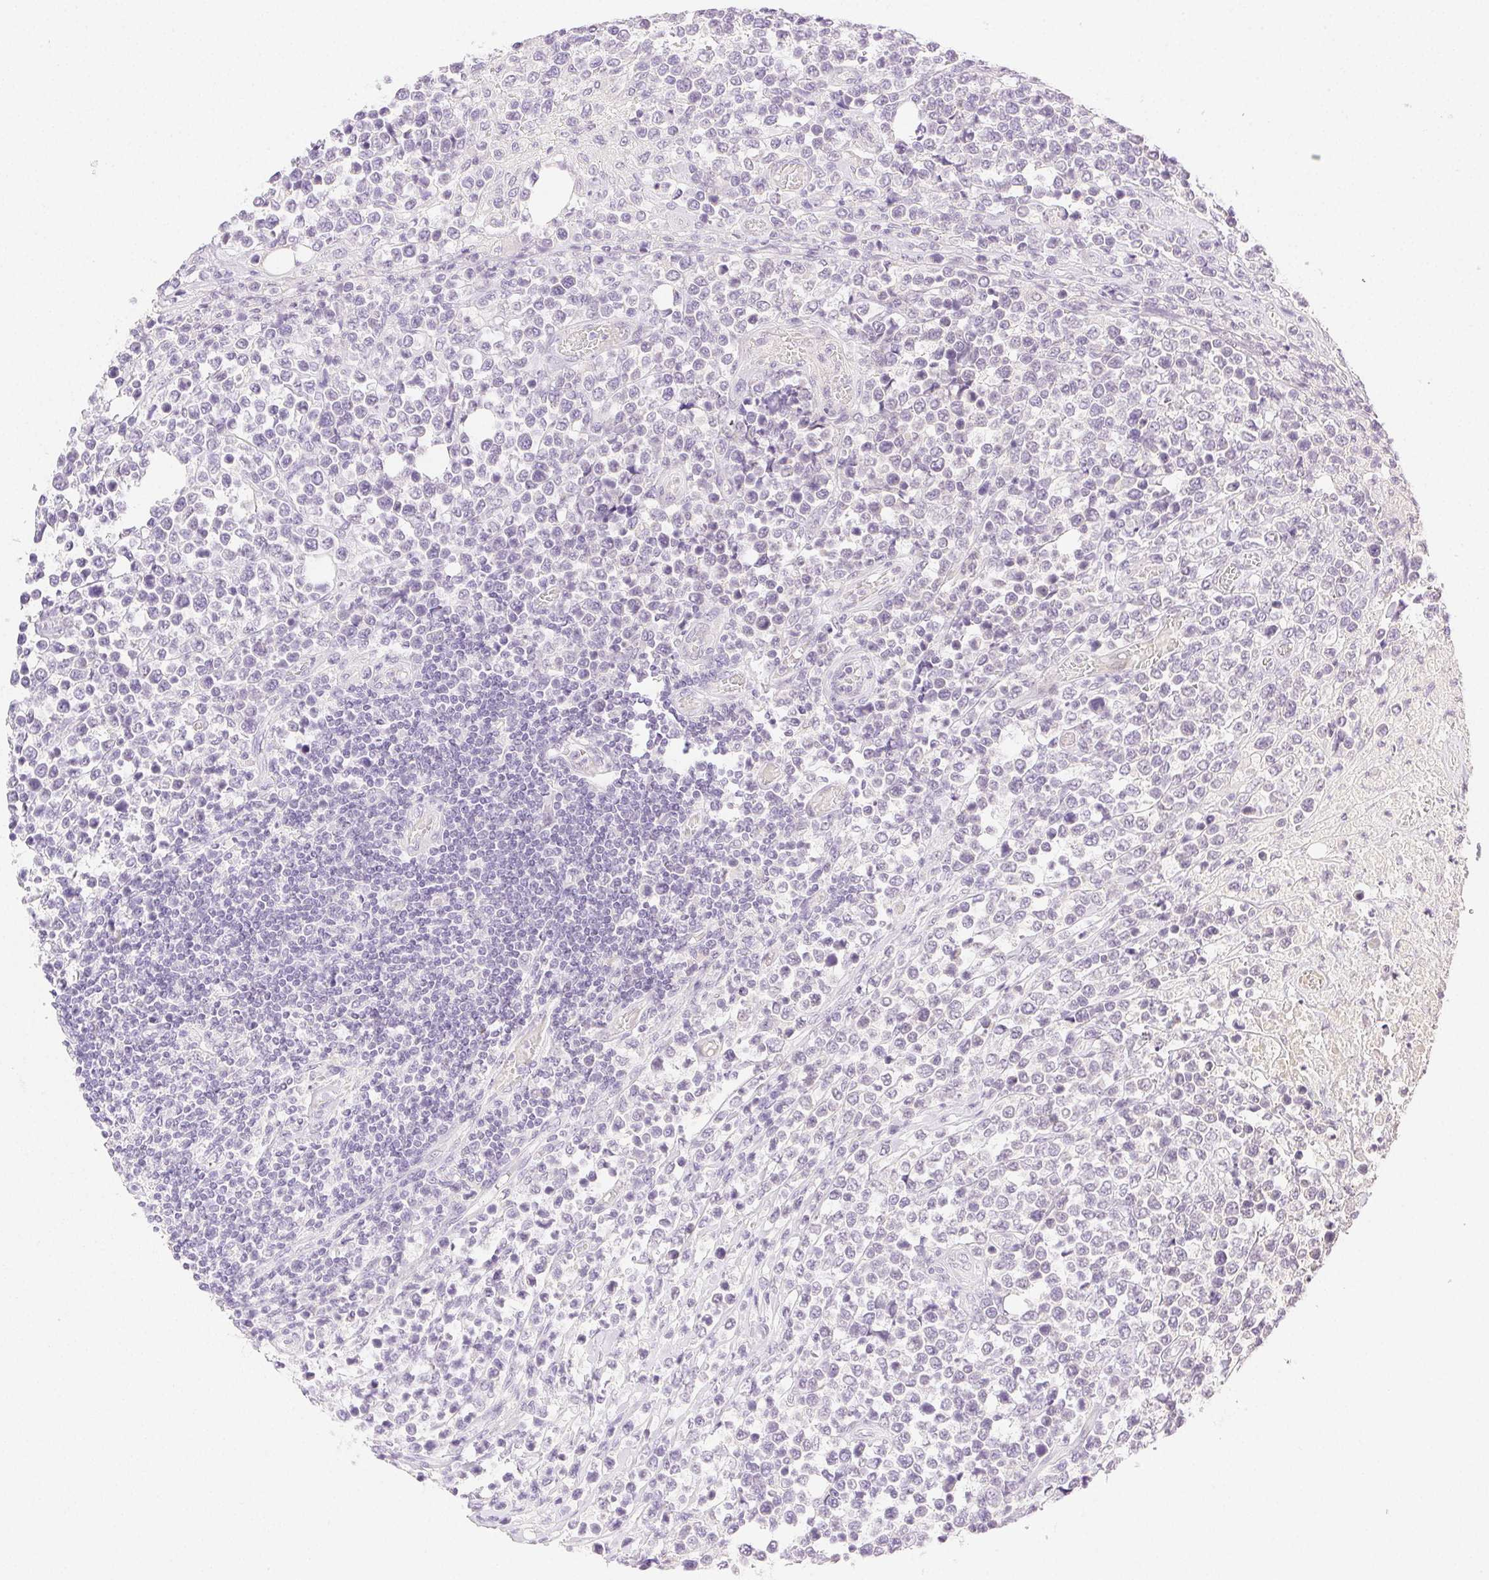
{"staining": {"intensity": "negative", "quantity": "none", "location": "none"}, "tissue": "lymphoma", "cell_type": "Tumor cells", "image_type": "cancer", "snomed": [{"axis": "morphology", "description": "Malignant lymphoma, non-Hodgkin's type, High grade"}, {"axis": "topography", "description": "Soft tissue"}], "caption": "Human malignant lymphoma, non-Hodgkin's type (high-grade) stained for a protein using IHC shows no positivity in tumor cells.", "gene": "SPACA4", "patient": {"sex": "female", "age": 56}}